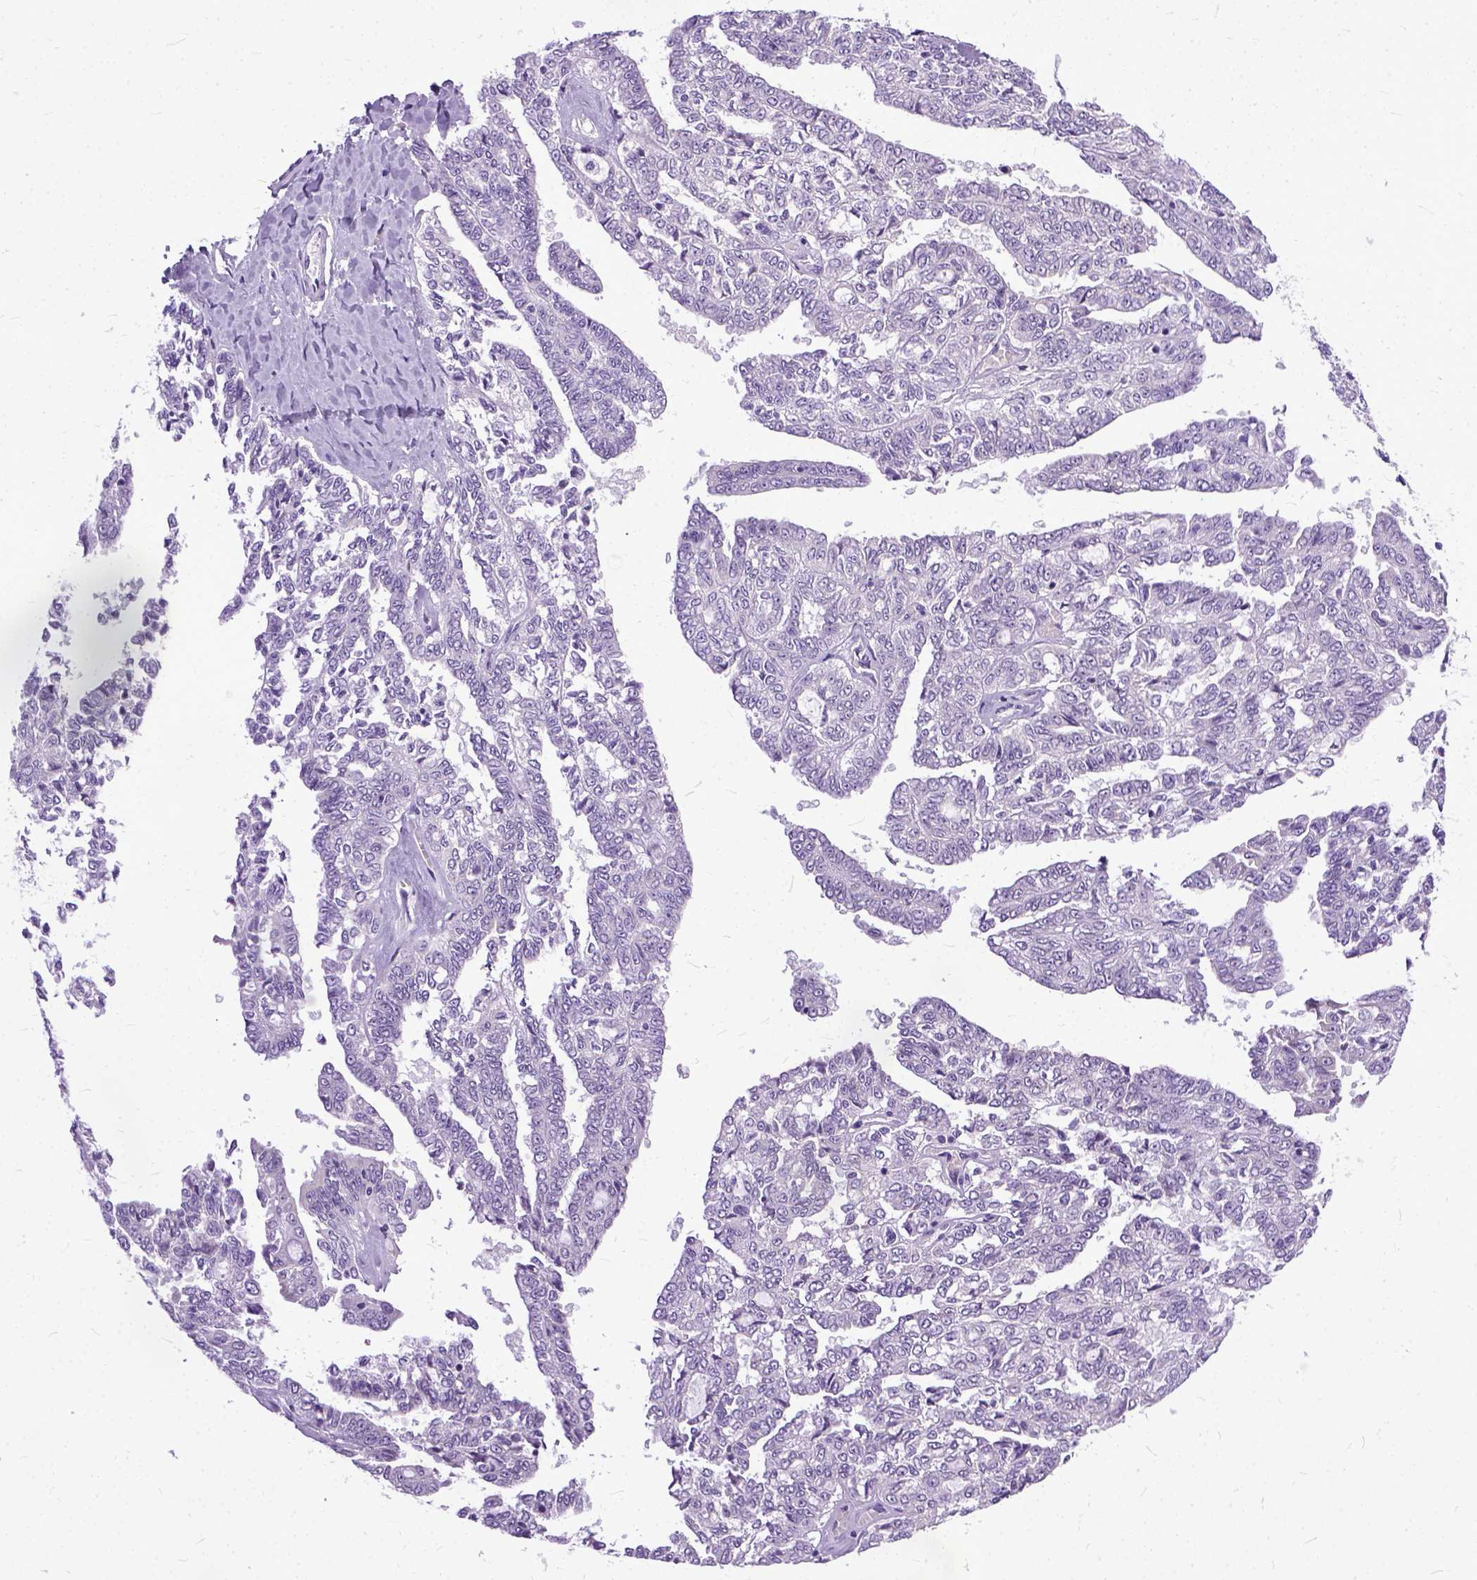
{"staining": {"intensity": "negative", "quantity": "none", "location": "none"}, "tissue": "ovarian cancer", "cell_type": "Tumor cells", "image_type": "cancer", "snomed": [{"axis": "morphology", "description": "Cystadenocarcinoma, serous, NOS"}, {"axis": "topography", "description": "Ovary"}], "caption": "Tumor cells are negative for protein expression in human ovarian cancer.", "gene": "TCEAL7", "patient": {"sex": "female", "age": 71}}